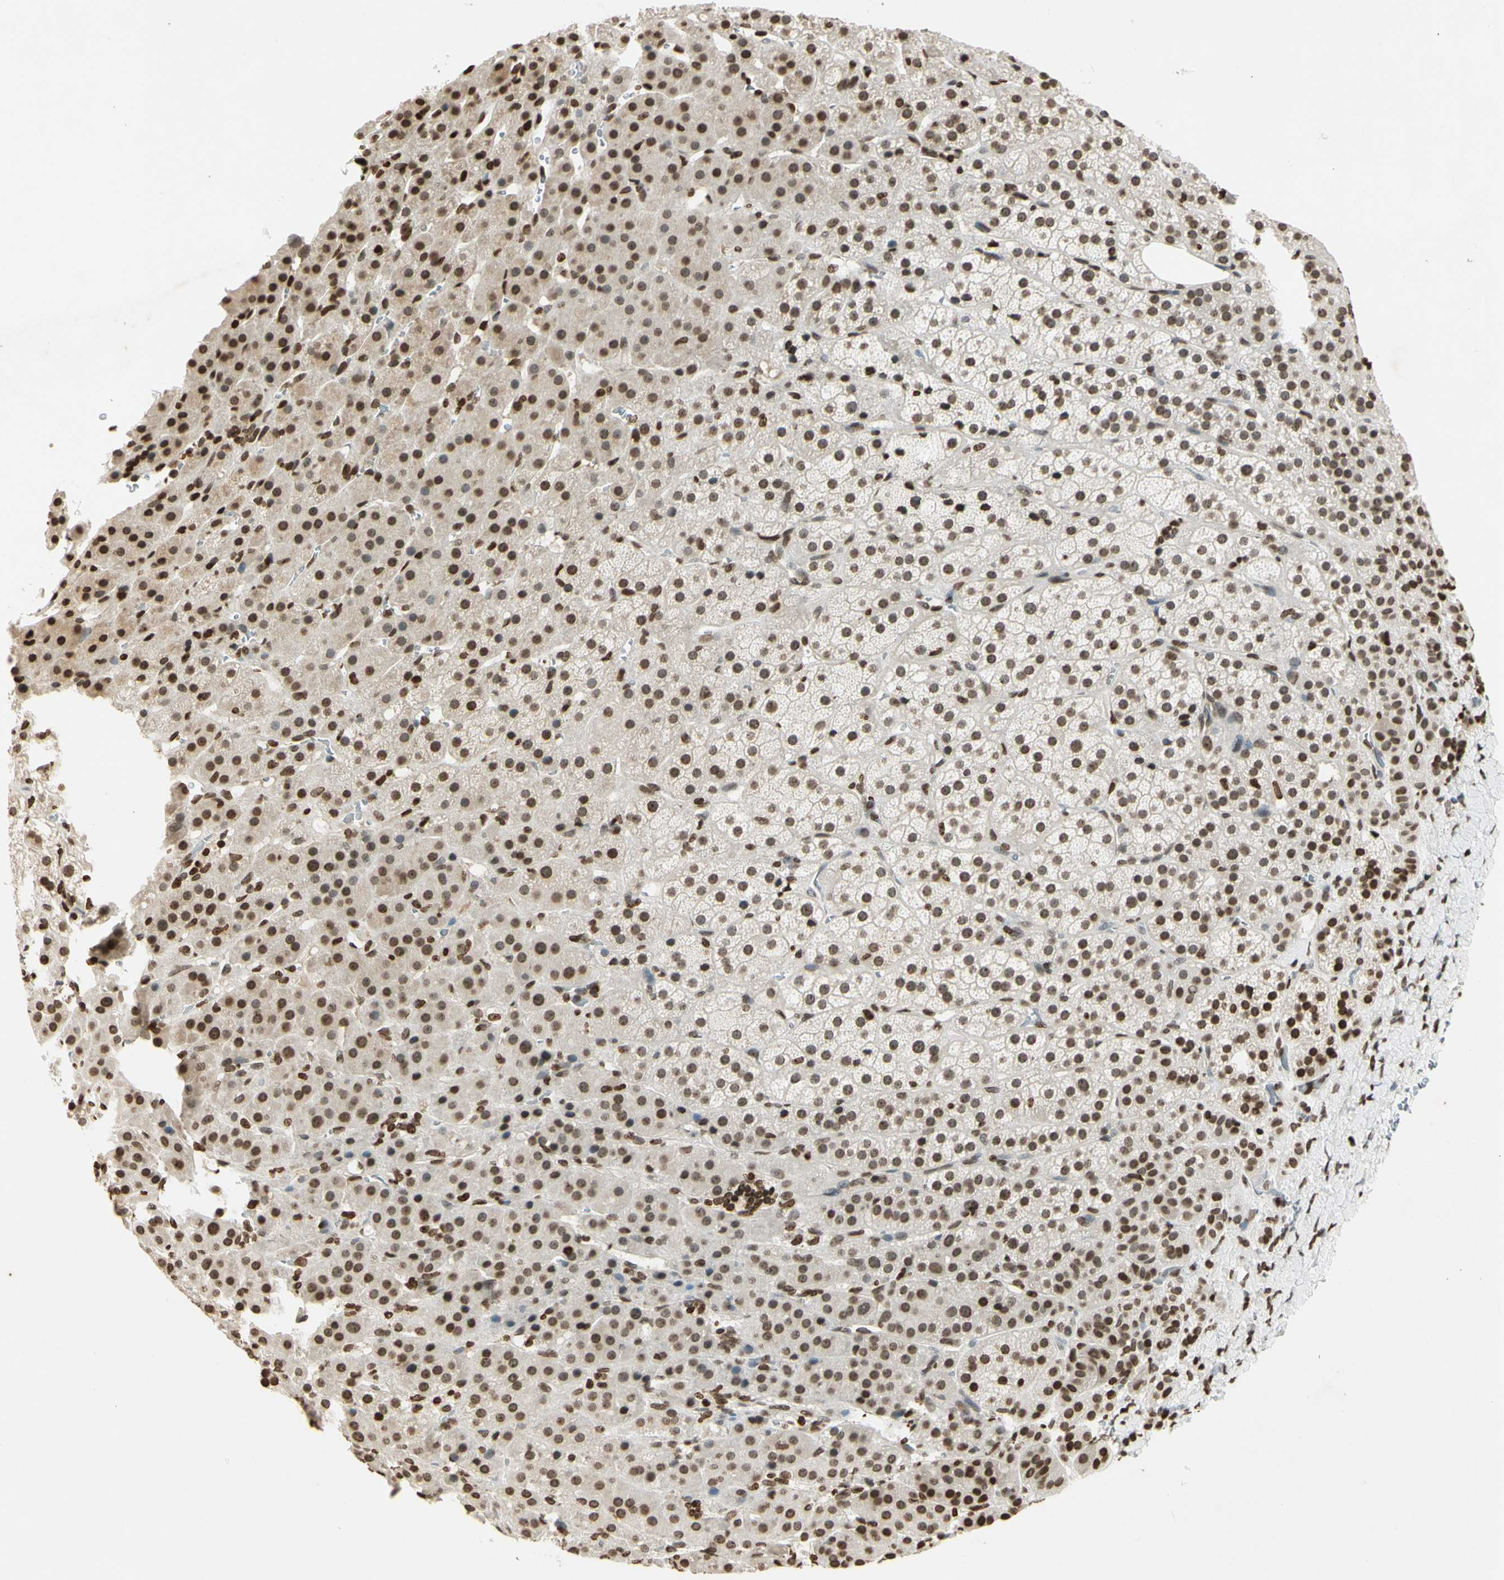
{"staining": {"intensity": "moderate", "quantity": ">75%", "location": "nuclear"}, "tissue": "adrenal gland", "cell_type": "Glandular cells", "image_type": "normal", "snomed": [{"axis": "morphology", "description": "Normal tissue, NOS"}, {"axis": "topography", "description": "Adrenal gland"}], "caption": "High-magnification brightfield microscopy of benign adrenal gland stained with DAB (3,3'-diaminobenzidine) (brown) and counterstained with hematoxylin (blue). glandular cells exhibit moderate nuclear expression is present in about>75% of cells.", "gene": "RORA", "patient": {"sex": "female", "age": 57}}